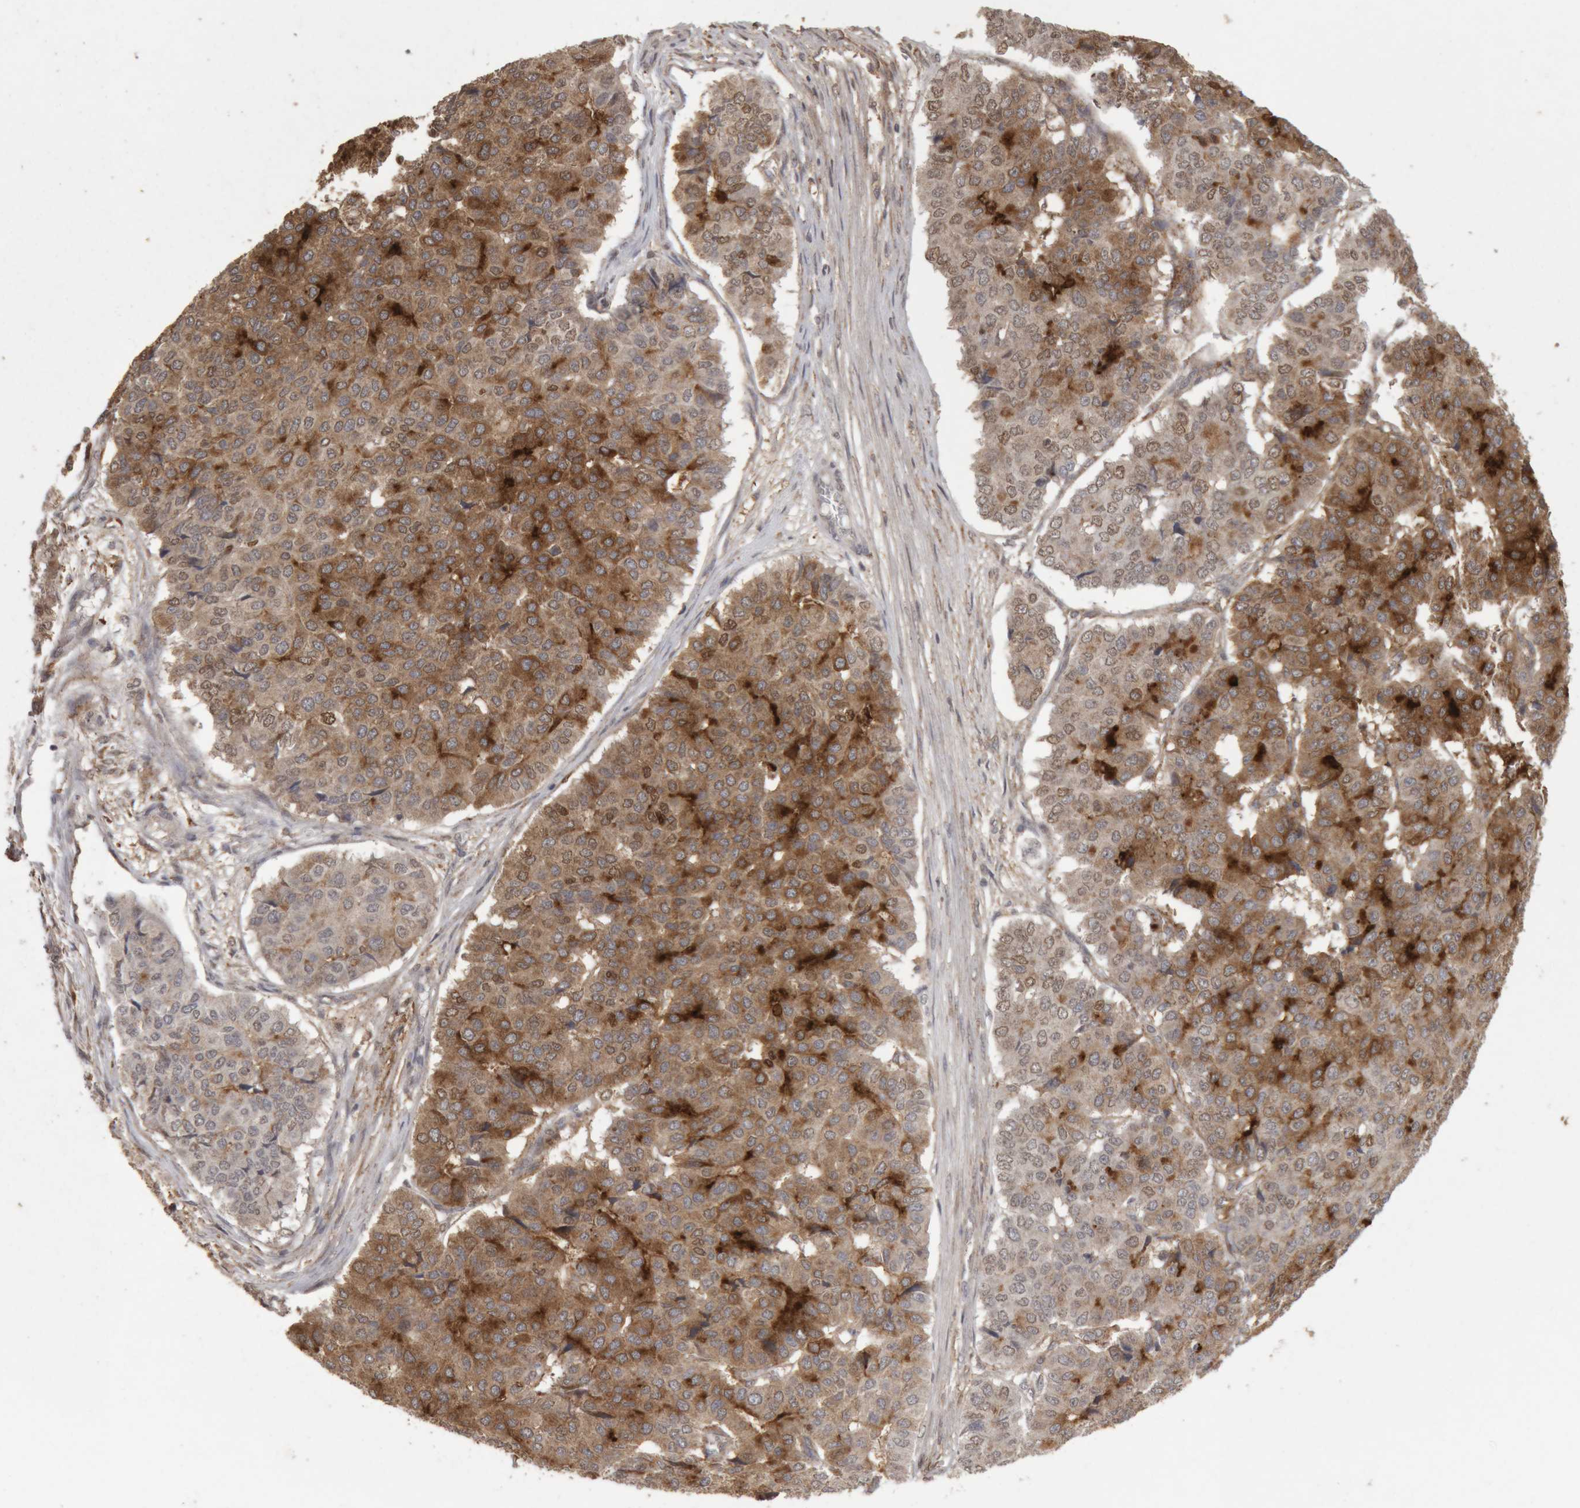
{"staining": {"intensity": "strong", "quantity": ">75%", "location": "cytoplasmic/membranous,nuclear"}, "tissue": "pancreatic cancer", "cell_type": "Tumor cells", "image_type": "cancer", "snomed": [{"axis": "morphology", "description": "Adenocarcinoma, NOS"}, {"axis": "topography", "description": "Pancreas"}], "caption": "Adenocarcinoma (pancreatic) stained with immunohistochemistry (IHC) reveals strong cytoplasmic/membranous and nuclear expression in about >75% of tumor cells.", "gene": "MEP1A", "patient": {"sex": "male", "age": 50}}